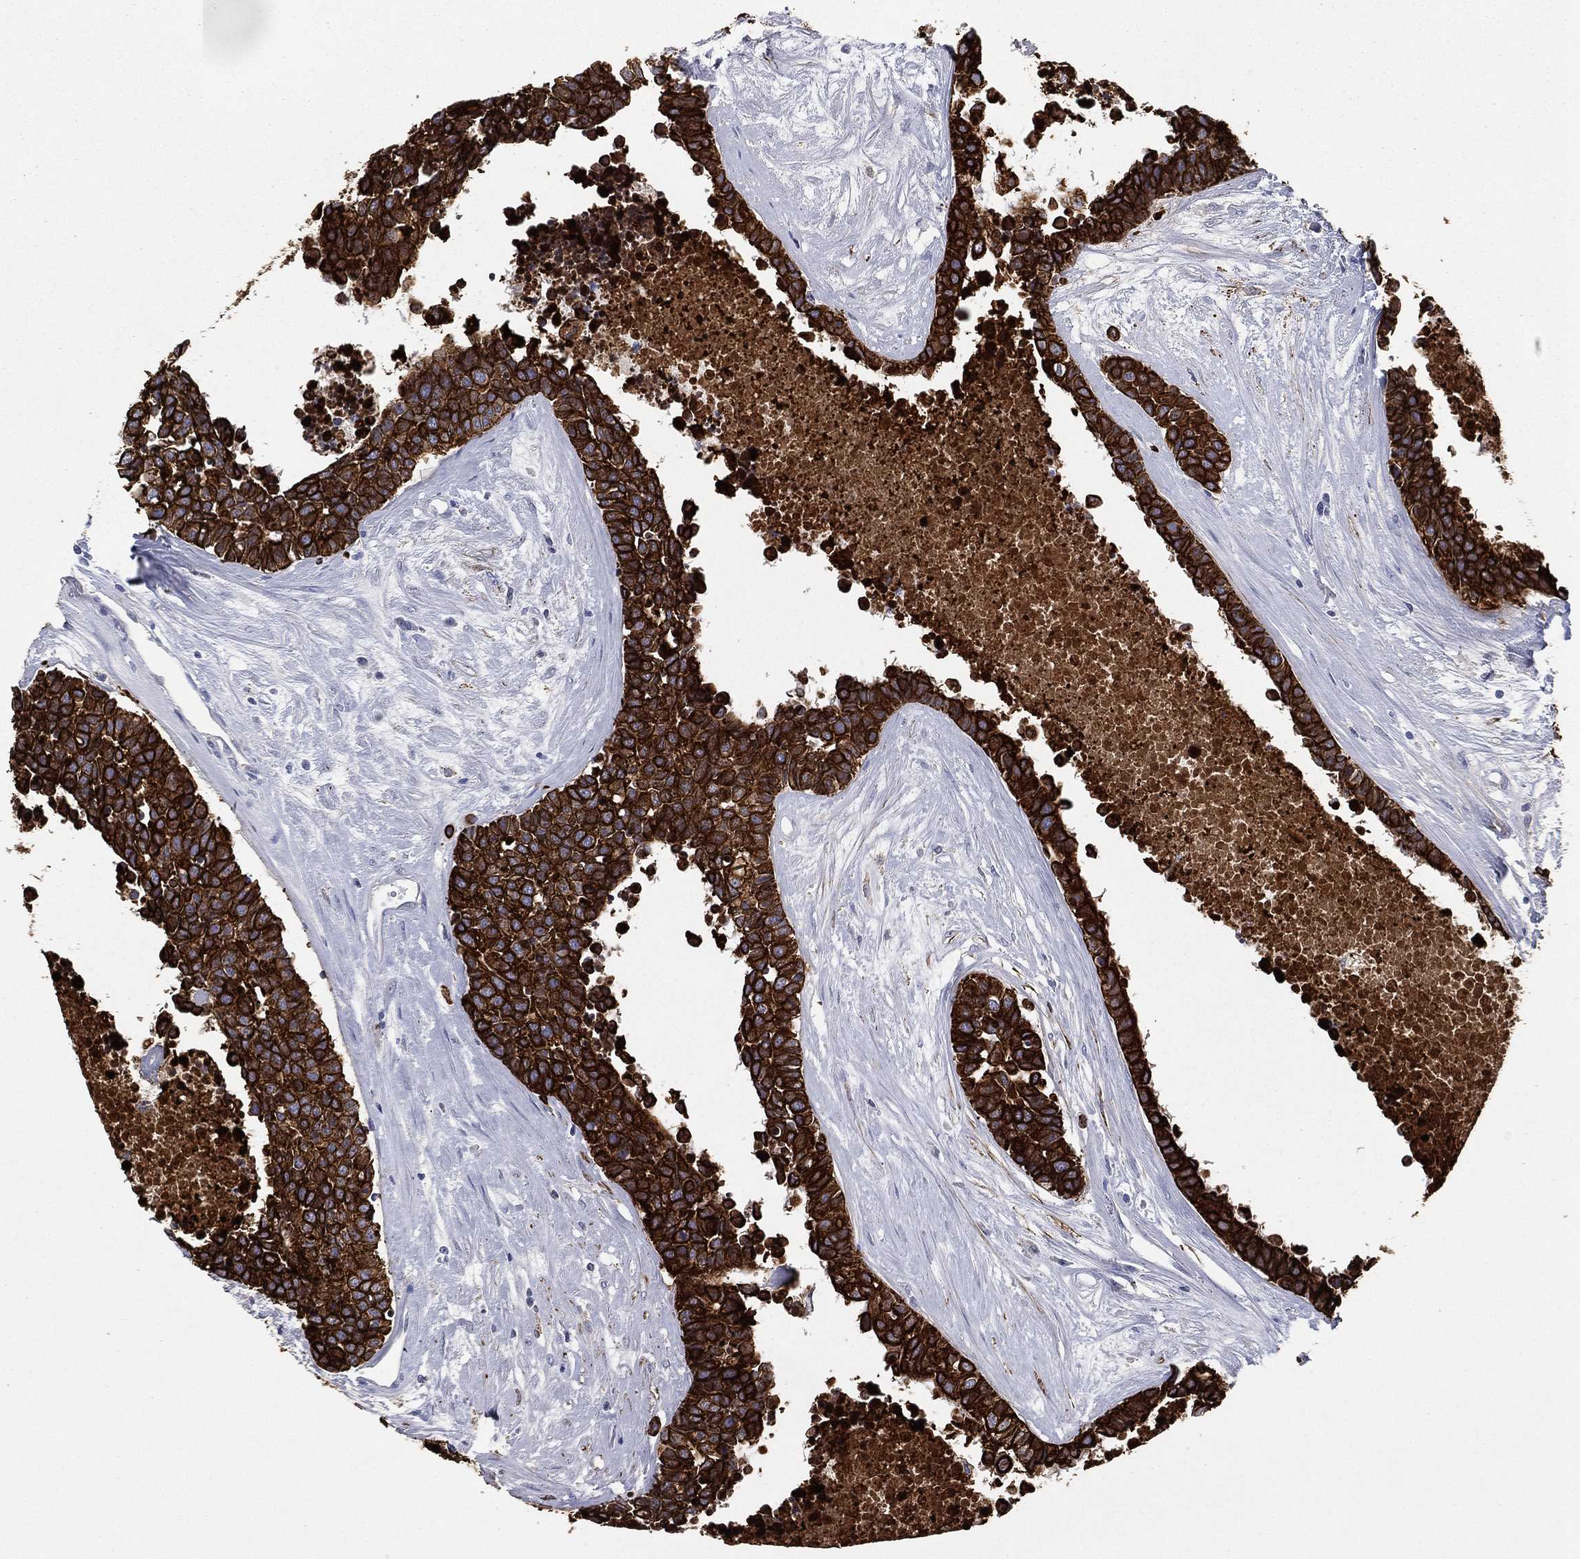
{"staining": {"intensity": "strong", "quantity": ">75%", "location": "cytoplasmic/membranous"}, "tissue": "carcinoid", "cell_type": "Tumor cells", "image_type": "cancer", "snomed": [{"axis": "morphology", "description": "Carcinoid, malignant, NOS"}, {"axis": "topography", "description": "Colon"}], "caption": "Immunohistochemical staining of human malignant carcinoid demonstrates strong cytoplasmic/membranous protein expression in approximately >75% of tumor cells.", "gene": "KRT7", "patient": {"sex": "male", "age": 81}}